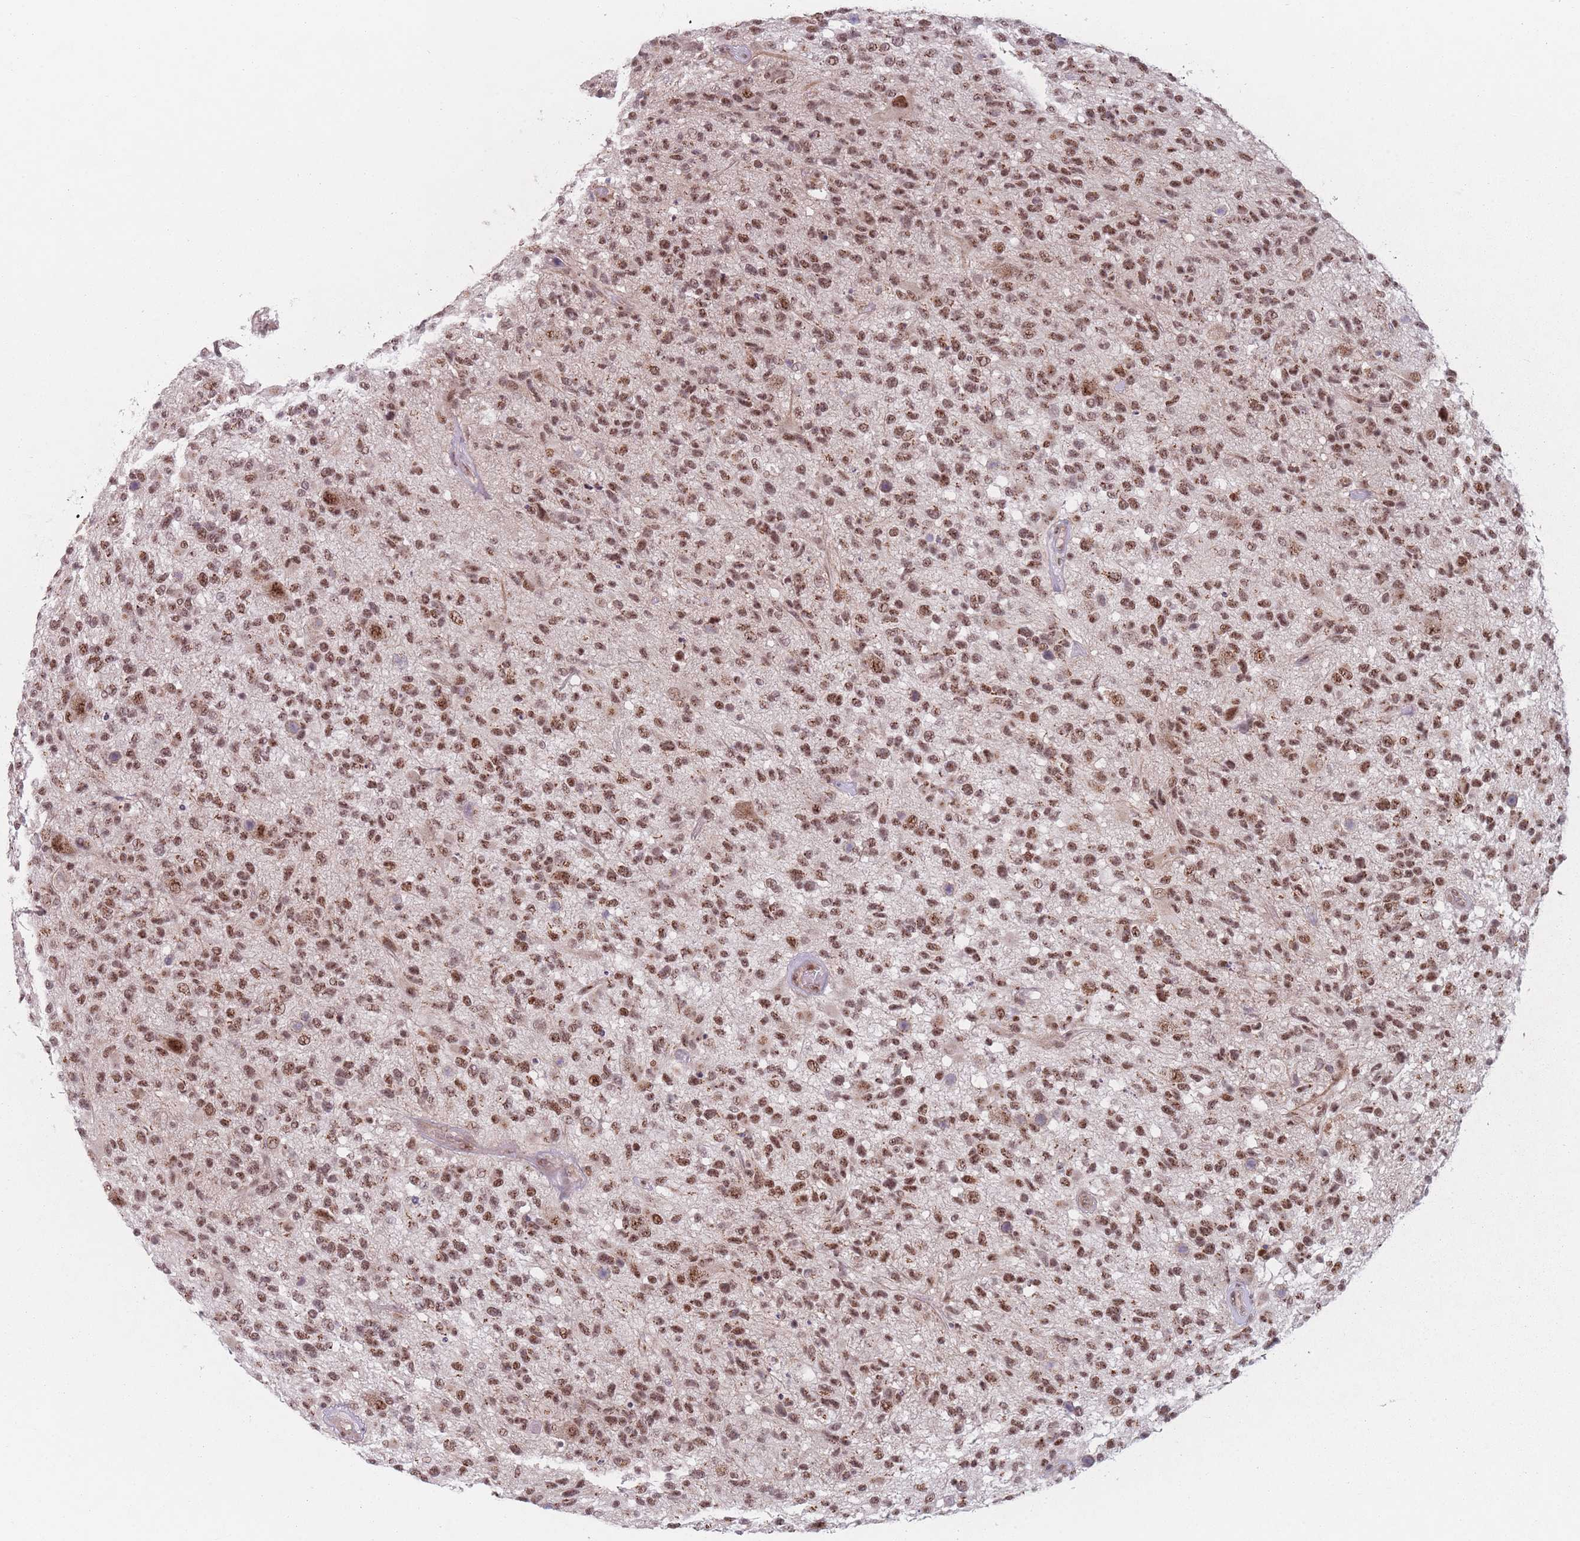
{"staining": {"intensity": "moderate", "quantity": ">75%", "location": "nuclear"}, "tissue": "glioma", "cell_type": "Tumor cells", "image_type": "cancer", "snomed": [{"axis": "morphology", "description": "Glioma, malignant, High grade"}, {"axis": "morphology", "description": "Glioblastoma, NOS"}, {"axis": "topography", "description": "Brain"}], "caption": "About >75% of tumor cells in human glioma reveal moderate nuclear protein expression as visualized by brown immunohistochemical staining.", "gene": "ZC3H14", "patient": {"sex": "male", "age": 60}}